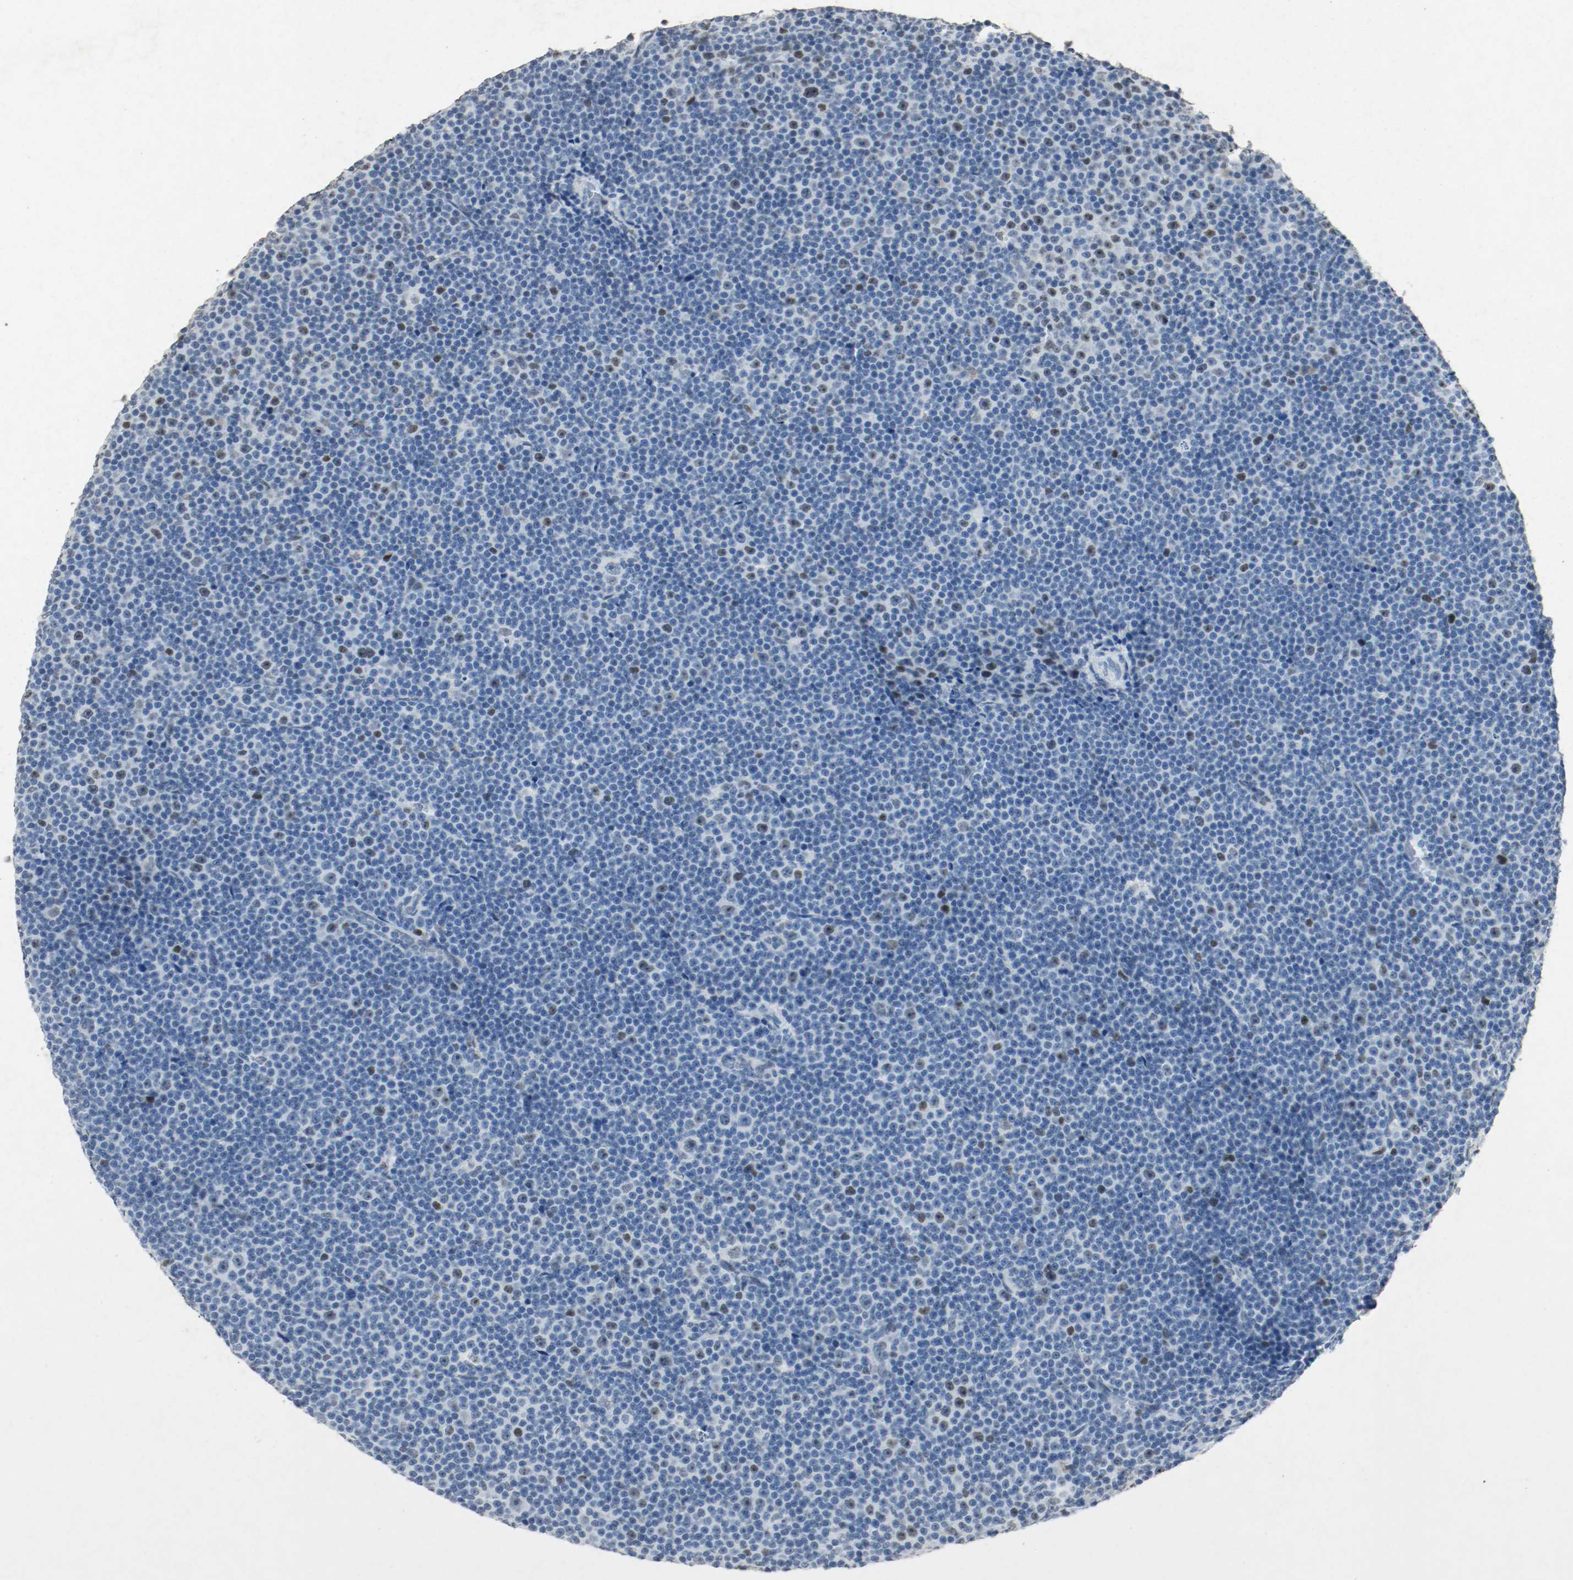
{"staining": {"intensity": "moderate", "quantity": "<25%", "location": "nuclear"}, "tissue": "lymphoma", "cell_type": "Tumor cells", "image_type": "cancer", "snomed": [{"axis": "morphology", "description": "Malignant lymphoma, non-Hodgkin's type, Low grade"}, {"axis": "topography", "description": "Lymph node"}], "caption": "Tumor cells exhibit low levels of moderate nuclear positivity in approximately <25% of cells in human lymphoma.", "gene": "DNMT1", "patient": {"sex": "female", "age": 67}}